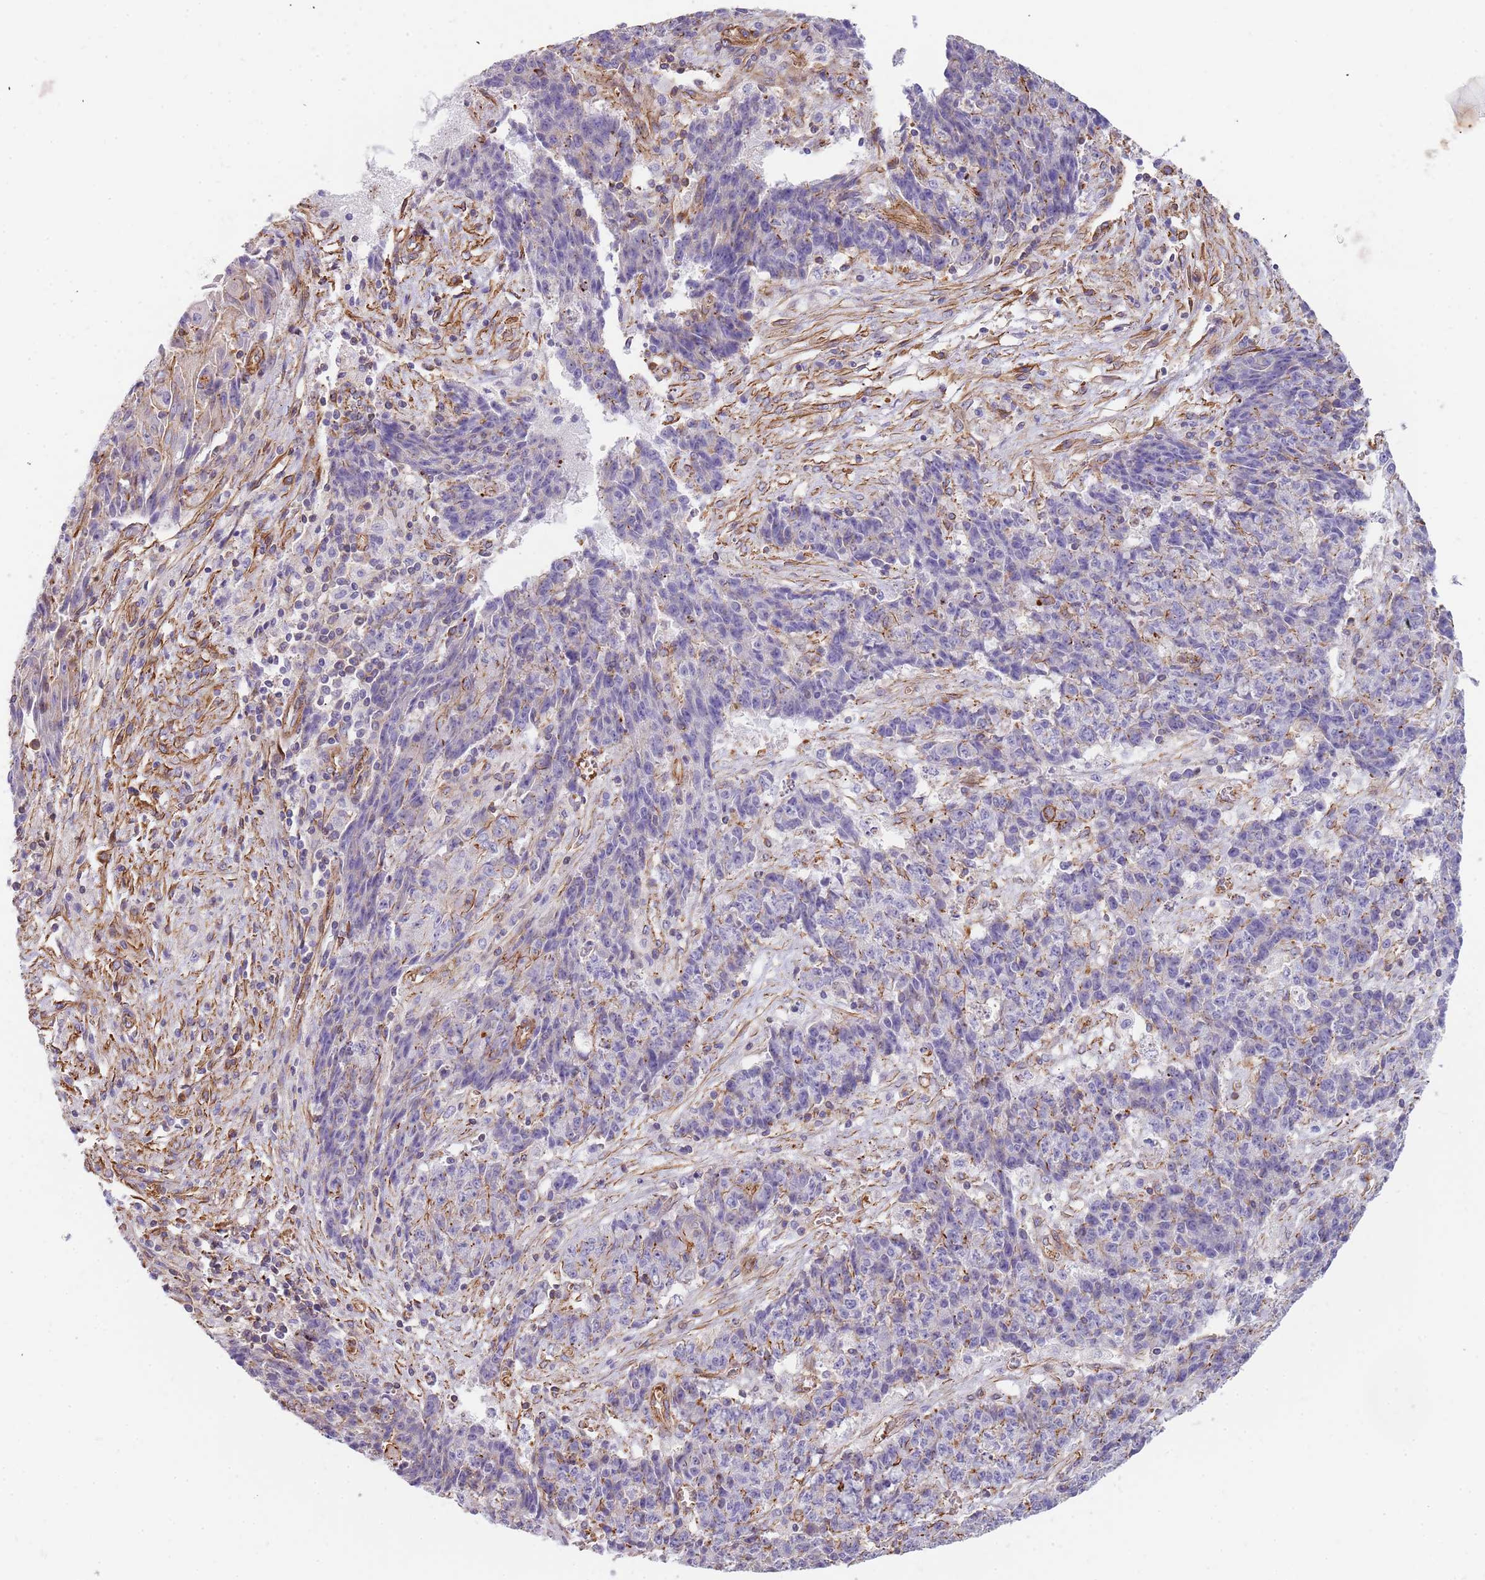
{"staining": {"intensity": "moderate", "quantity": "<25%", "location": "cytoplasmic/membranous"}, "tissue": "ovarian cancer", "cell_type": "Tumor cells", "image_type": "cancer", "snomed": [{"axis": "morphology", "description": "Carcinoma, endometroid"}, {"axis": "topography", "description": "Ovary"}], "caption": "This micrograph displays immunohistochemistry (IHC) staining of ovarian cancer, with low moderate cytoplasmic/membranous positivity in about <25% of tumor cells.", "gene": "GFRAL", "patient": {"sex": "female", "age": 42}}